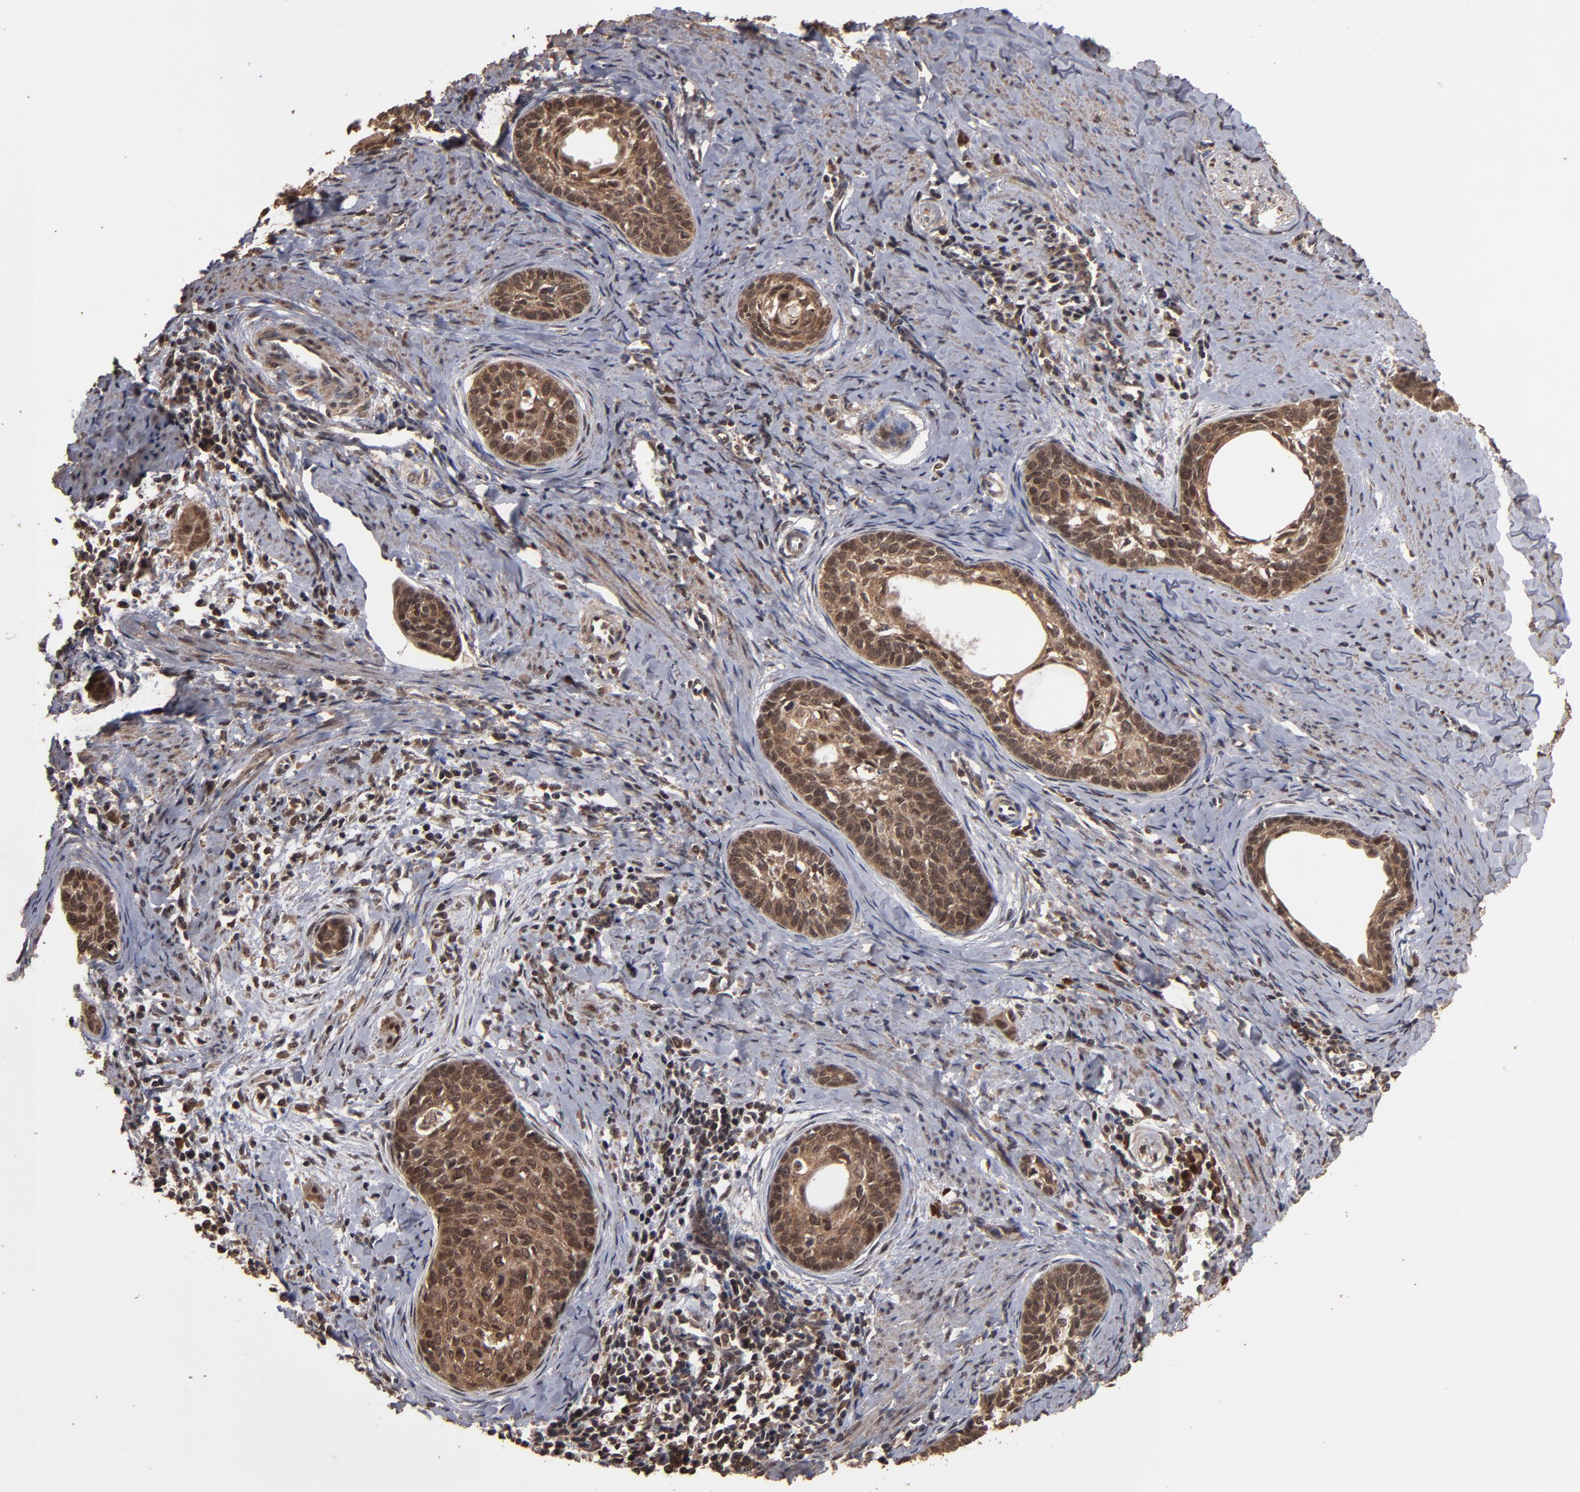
{"staining": {"intensity": "weak", "quantity": ">75%", "location": "cytoplasmic/membranous,nuclear"}, "tissue": "cervical cancer", "cell_type": "Tumor cells", "image_type": "cancer", "snomed": [{"axis": "morphology", "description": "Squamous cell carcinoma, NOS"}, {"axis": "topography", "description": "Cervix"}], "caption": "There is low levels of weak cytoplasmic/membranous and nuclear positivity in tumor cells of cervical squamous cell carcinoma, as demonstrated by immunohistochemical staining (brown color).", "gene": "NXF2B", "patient": {"sex": "female", "age": 33}}